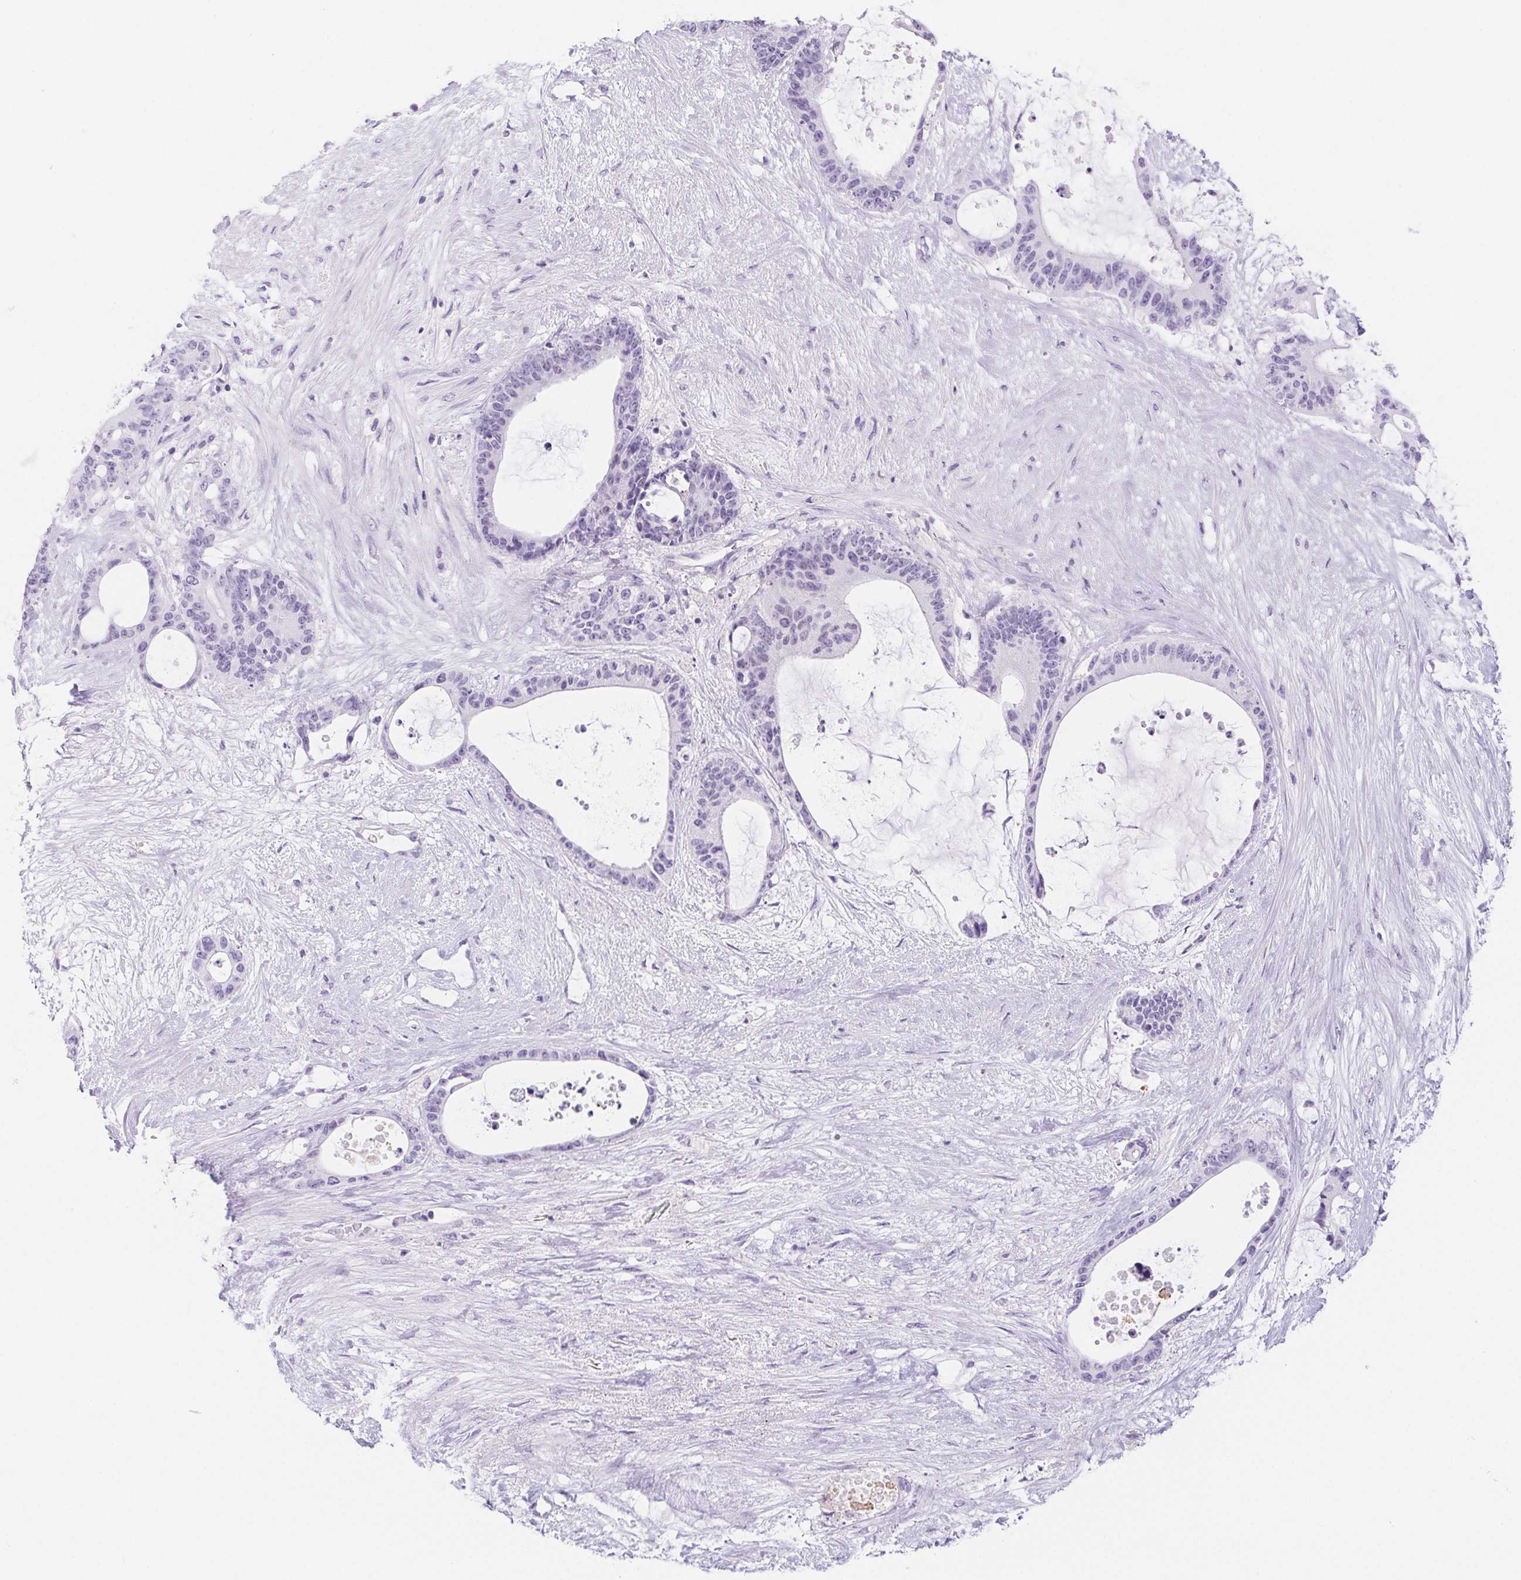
{"staining": {"intensity": "negative", "quantity": "none", "location": "none"}, "tissue": "liver cancer", "cell_type": "Tumor cells", "image_type": "cancer", "snomed": [{"axis": "morphology", "description": "Normal tissue, NOS"}, {"axis": "morphology", "description": "Cholangiocarcinoma"}, {"axis": "topography", "description": "Liver"}, {"axis": "topography", "description": "Peripheral nerve tissue"}], "caption": "There is no significant expression in tumor cells of cholangiocarcinoma (liver).", "gene": "CYP21A2", "patient": {"sex": "female", "age": 73}}